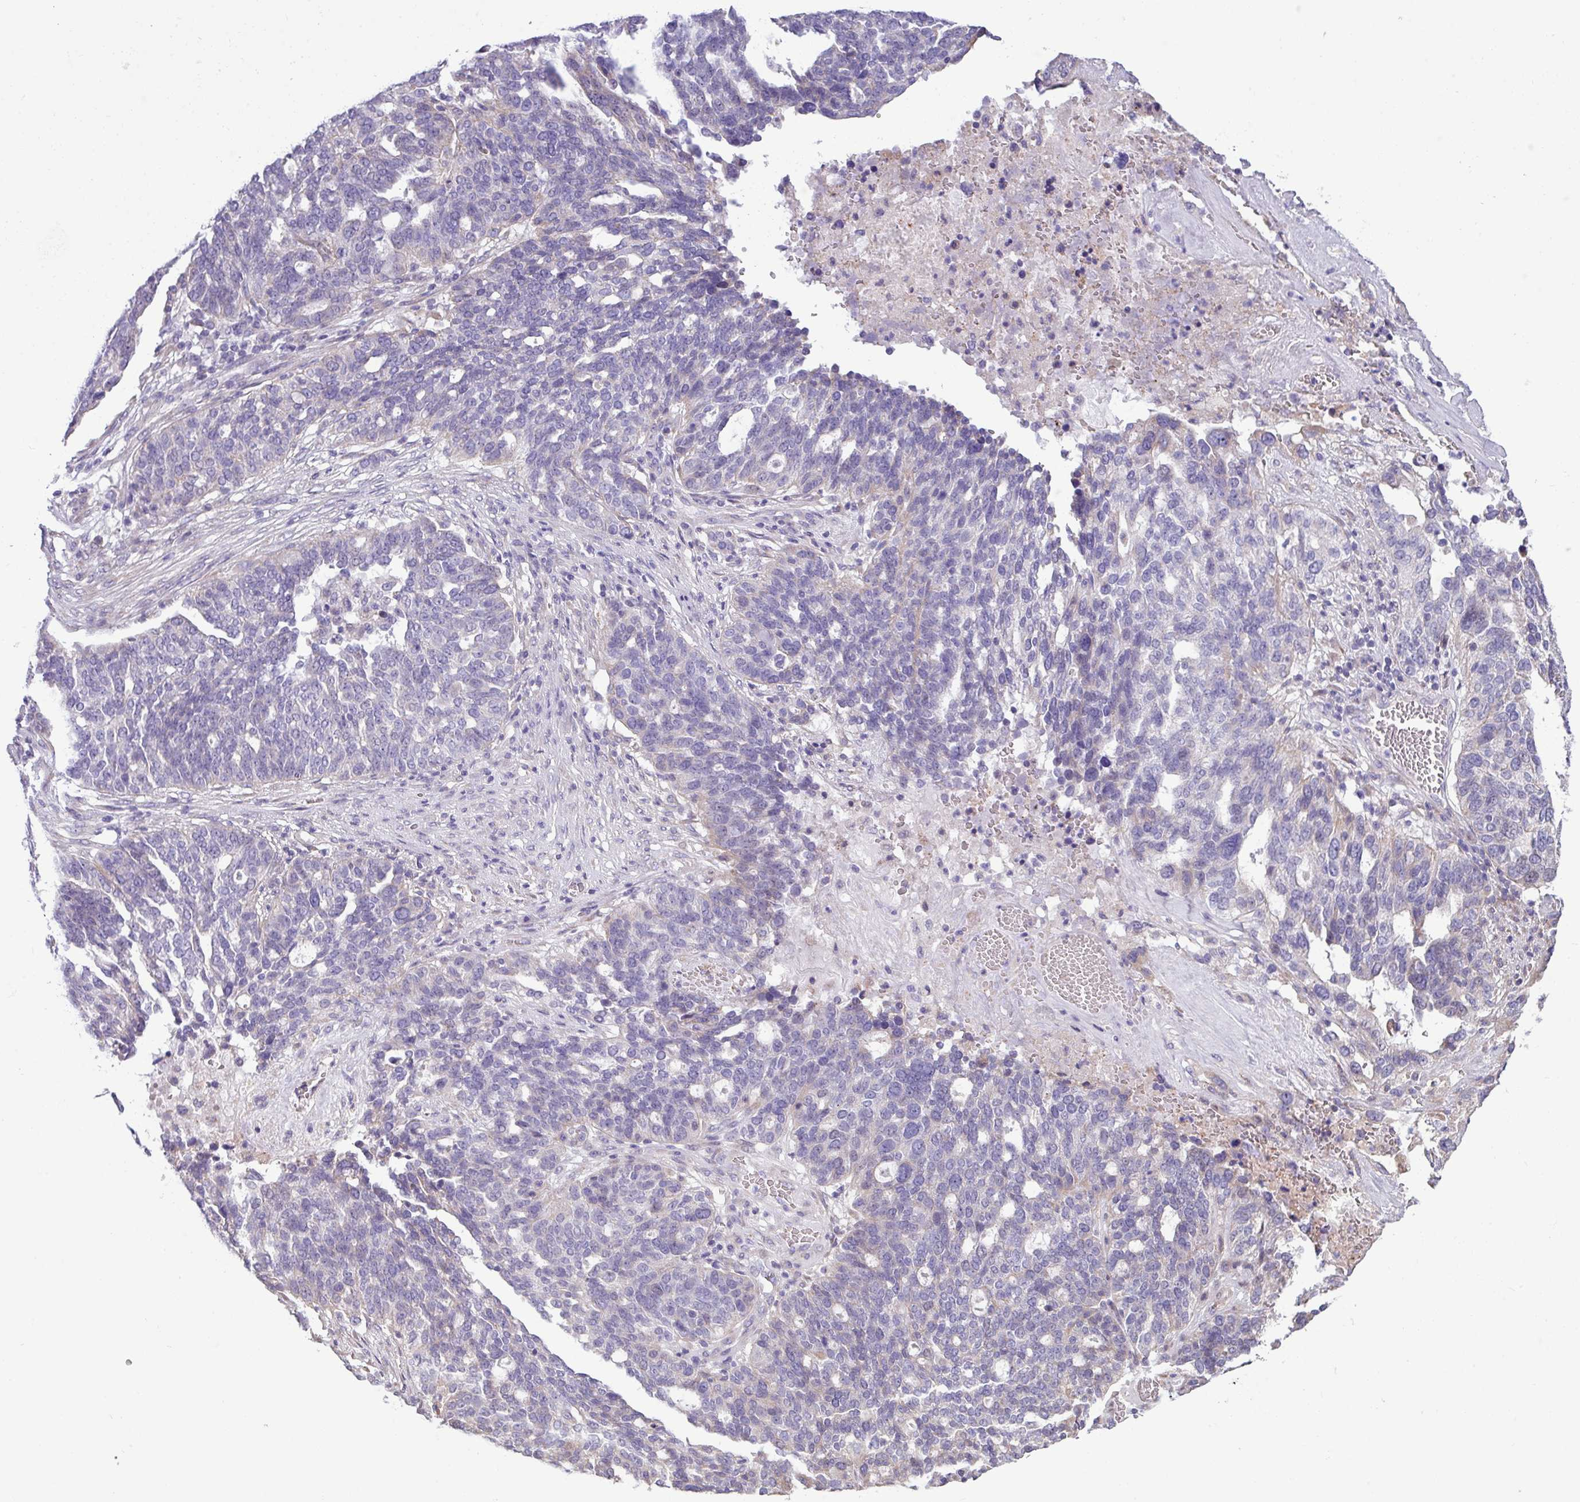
{"staining": {"intensity": "negative", "quantity": "none", "location": "none"}, "tissue": "ovarian cancer", "cell_type": "Tumor cells", "image_type": "cancer", "snomed": [{"axis": "morphology", "description": "Cystadenocarcinoma, serous, NOS"}, {"axis": "topography", "description": "Ovary"}], "caption": "Human ovarian cancer (serous cystadenocarcinoma) stained for a protein using immunohistochemistry demonstrates no staining in tumor cells.", "gene": "IRGC", "patient": {"sex": "female", "age": 59}}